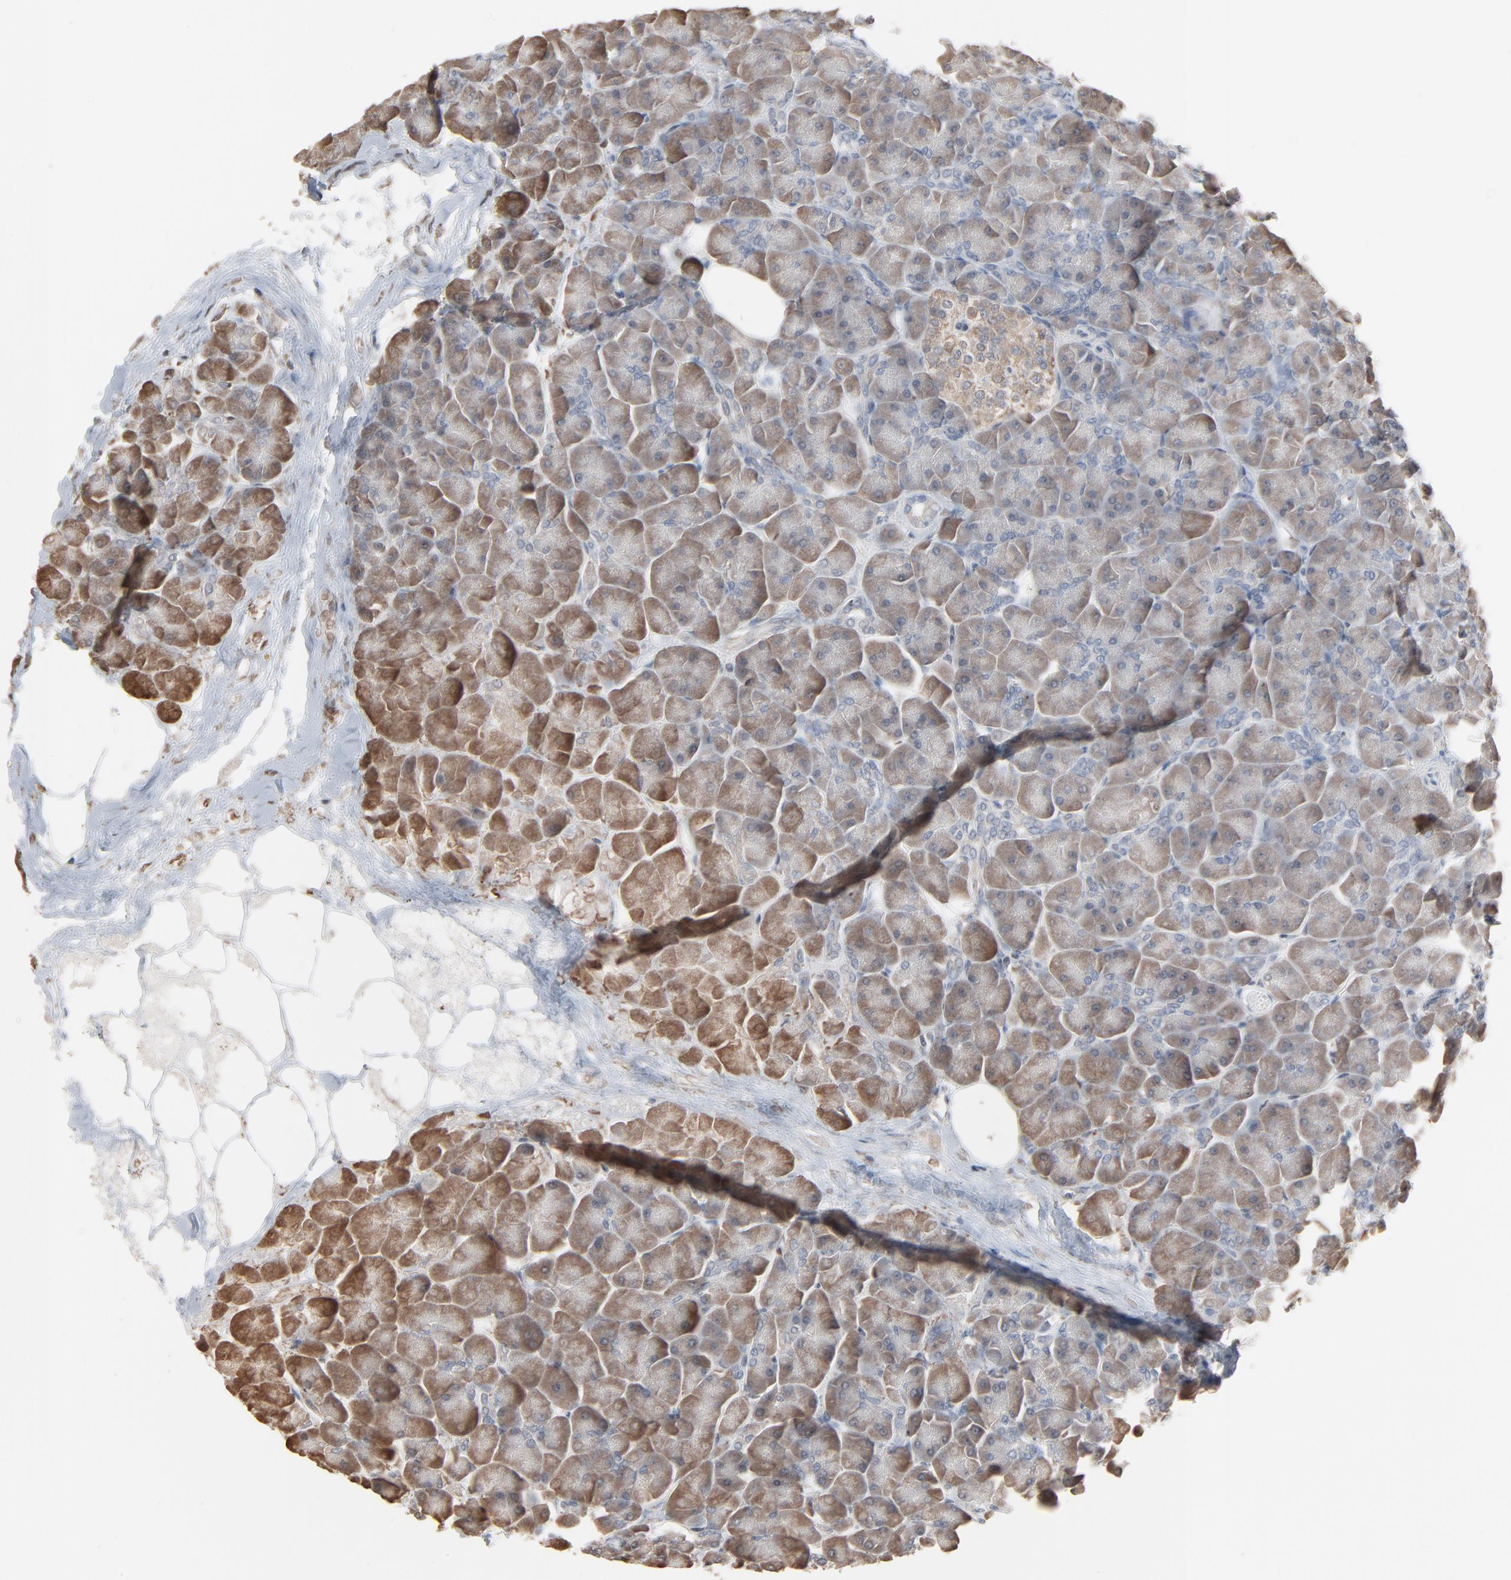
{"staining": {"intensity": "moderate", "quantity": "25%-75%", "location": "cytoplasmic/membranous"}, "tissue": "pancreas", "cell_type": "Exocrine glandular cells", "image_type": "normal", "snomed": [{"axis": "morphology", "description": "Normal tissue, NOS"}, {"axis": "topography", "description": "Pancreas"}], "caption": "Moderate cytoplasmic/membranous protein expression is present in about 25%-75% of exocrine glandular cells in pancreas.", "gene": "CCT5", "patient": {"sex": "male", "age": 66}}